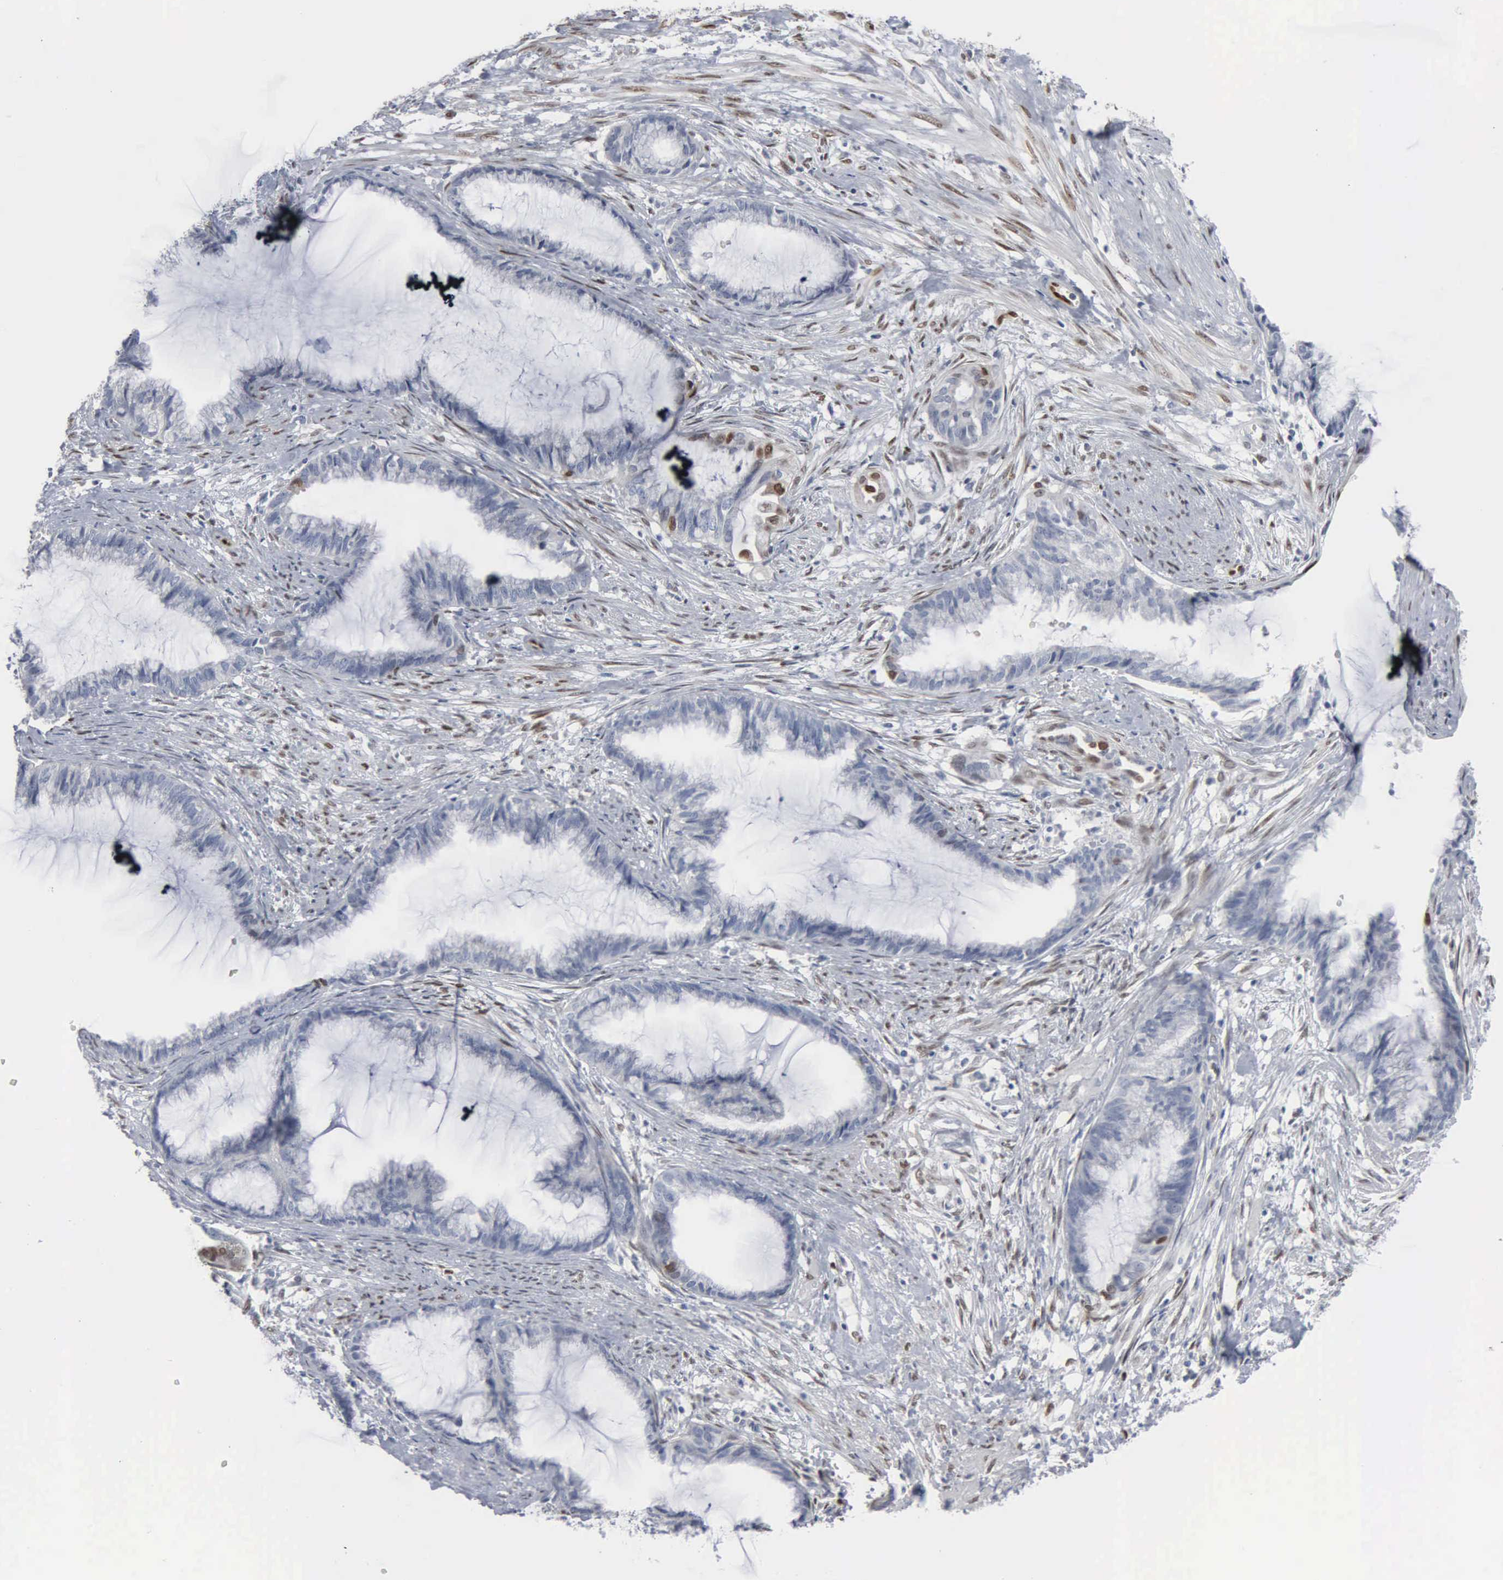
{"staining": {"intensity": "negative", "quantity": "none", "location": "none"}, "tissue": "endometrial cancer", "cell_type": "Tumor cells", "image_type": "cancer", "snomed": [{"axis": "morphology", "description": "Adenocarcinoma, NOS"}, {"axis": "topography", "description": "Endometrium"}], "caption": "Immunohistochemical staining of adenocarcinoma (endometrial) shows no significant positivity in tumor cells. (Brightfield microscopy of DAB immunohistochemistry at high magnification).", "gene": "FGF2", "patient": {"sex": "female", "age": 86}}